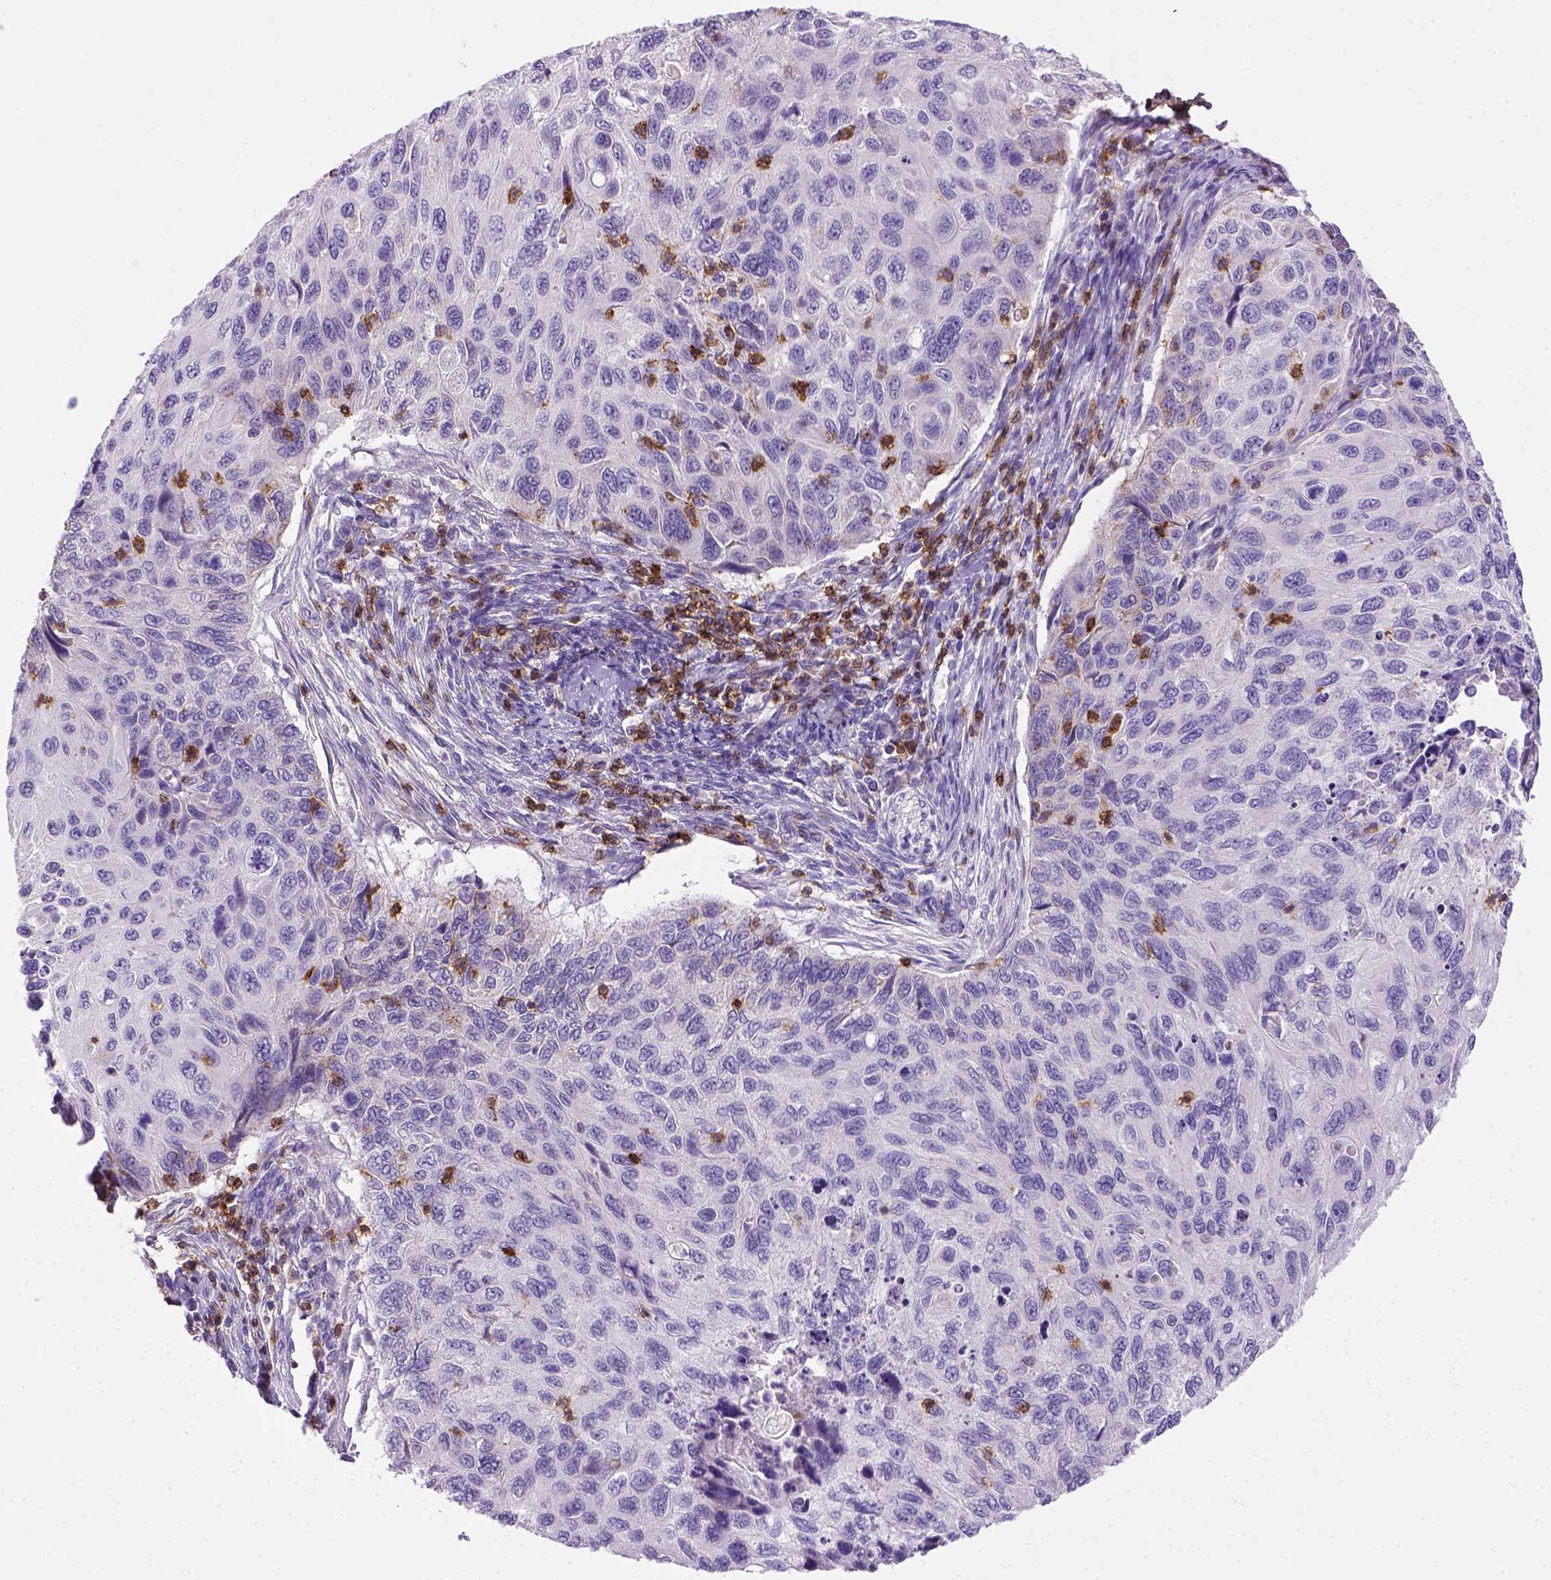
{"staining": {"intensity": "negative", "quantity": "none", "location": "none"}, "tissue": "cervical cancer", "cell_type": "Tumor cells", "image_type": "cancer", "snomed": [{"axis": "morphology", "description": "Squamous cell carcinoma, NOS"}, {"axis": "topography", "description": "Cervix"}], "caption": "The micrograph demonstrates no staining of tumor cells in cervical squamous cell carcinoma.", "gene": "CD3E", "patient": {"sex": "female", "age": 70}}